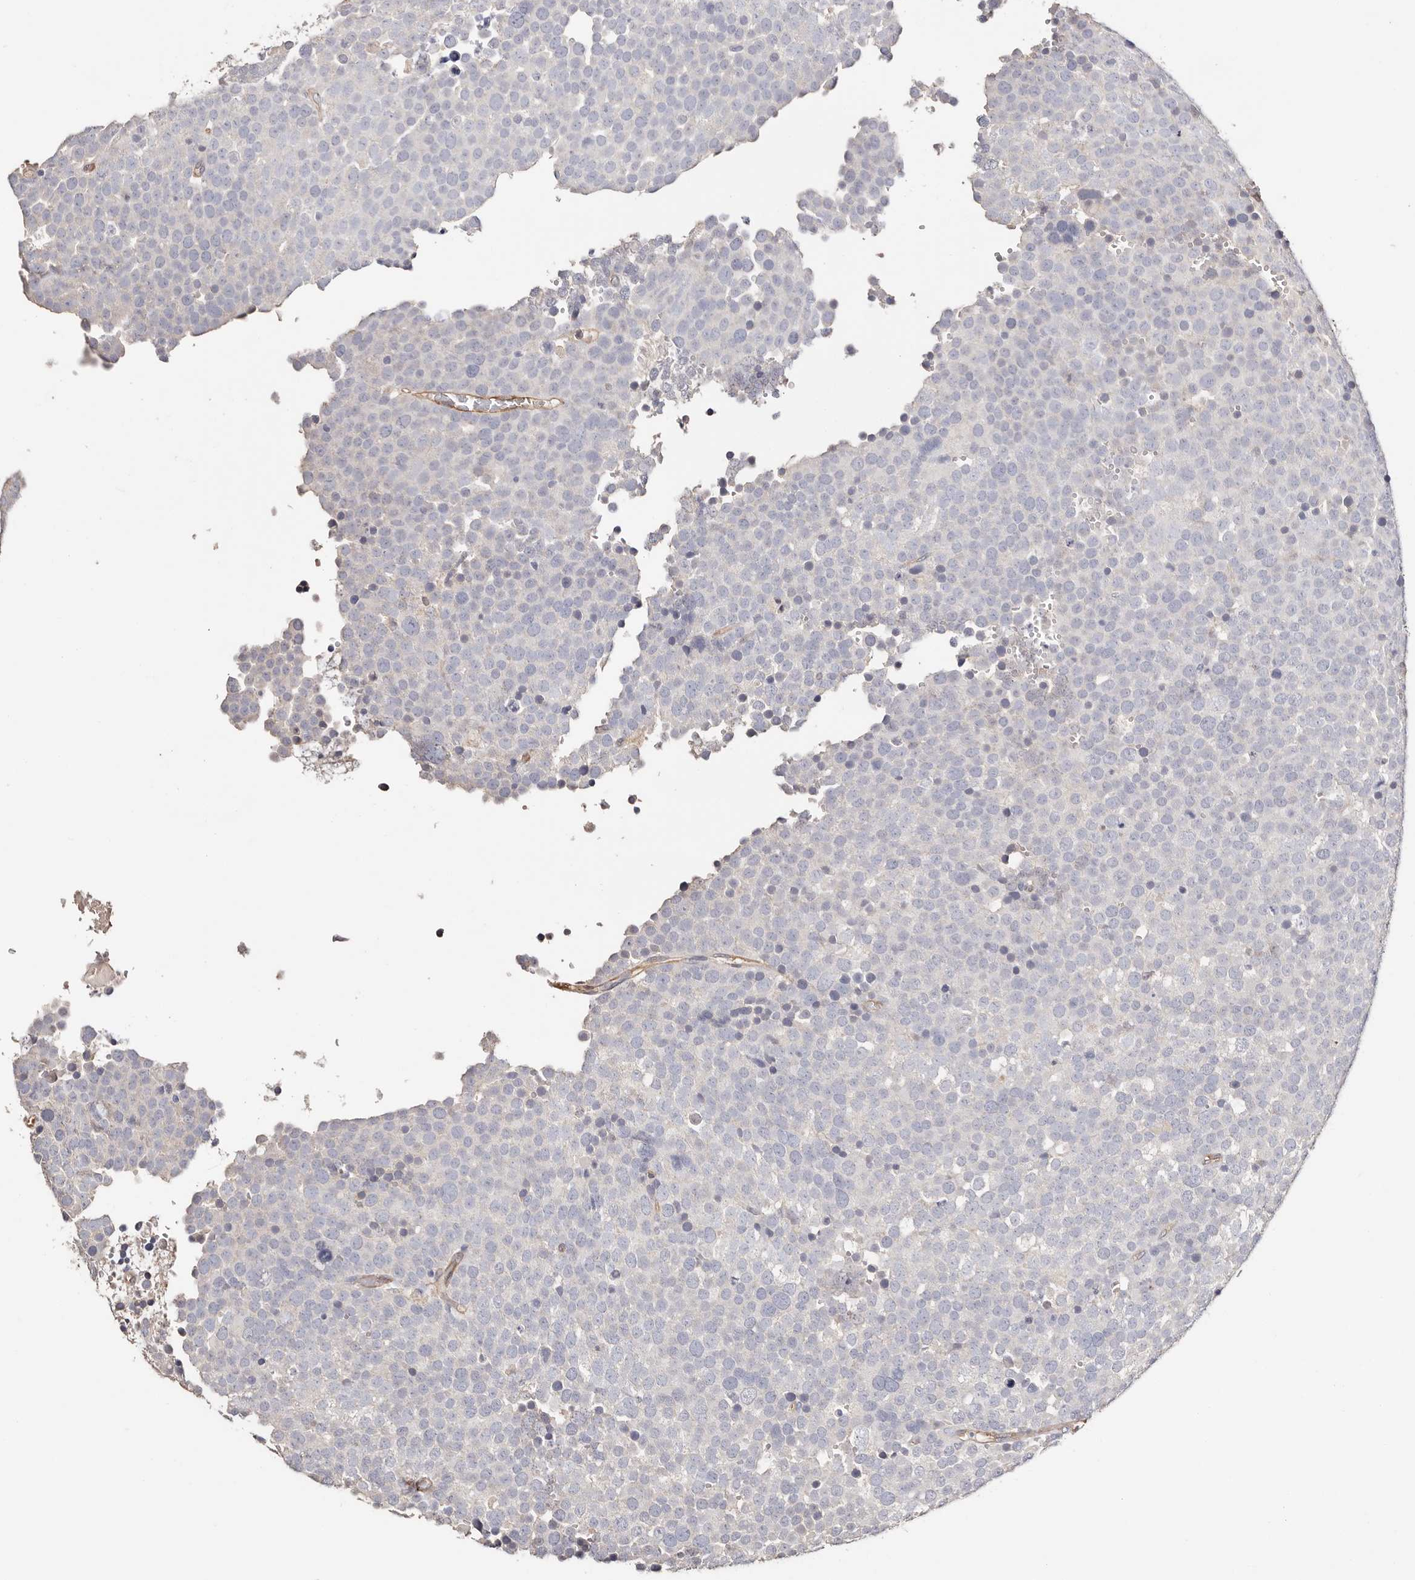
{"staining": {"intensity": "negative", "quantity": "none", "location": "none"}, "tissue": "testis cancer", "cell_type": "Tumor cells", "image_type": "cancer", "snomed": [{"axis": "morphology", "description": "Seminoma, NOS"}, {"axis": "topography", "description": "Testis"}], "caption": "Tumor cells are negative for protein expression in human testis cancer (seminoma).", "gene": "TGM2", "patient": {"sex": "male", "age": 71}}